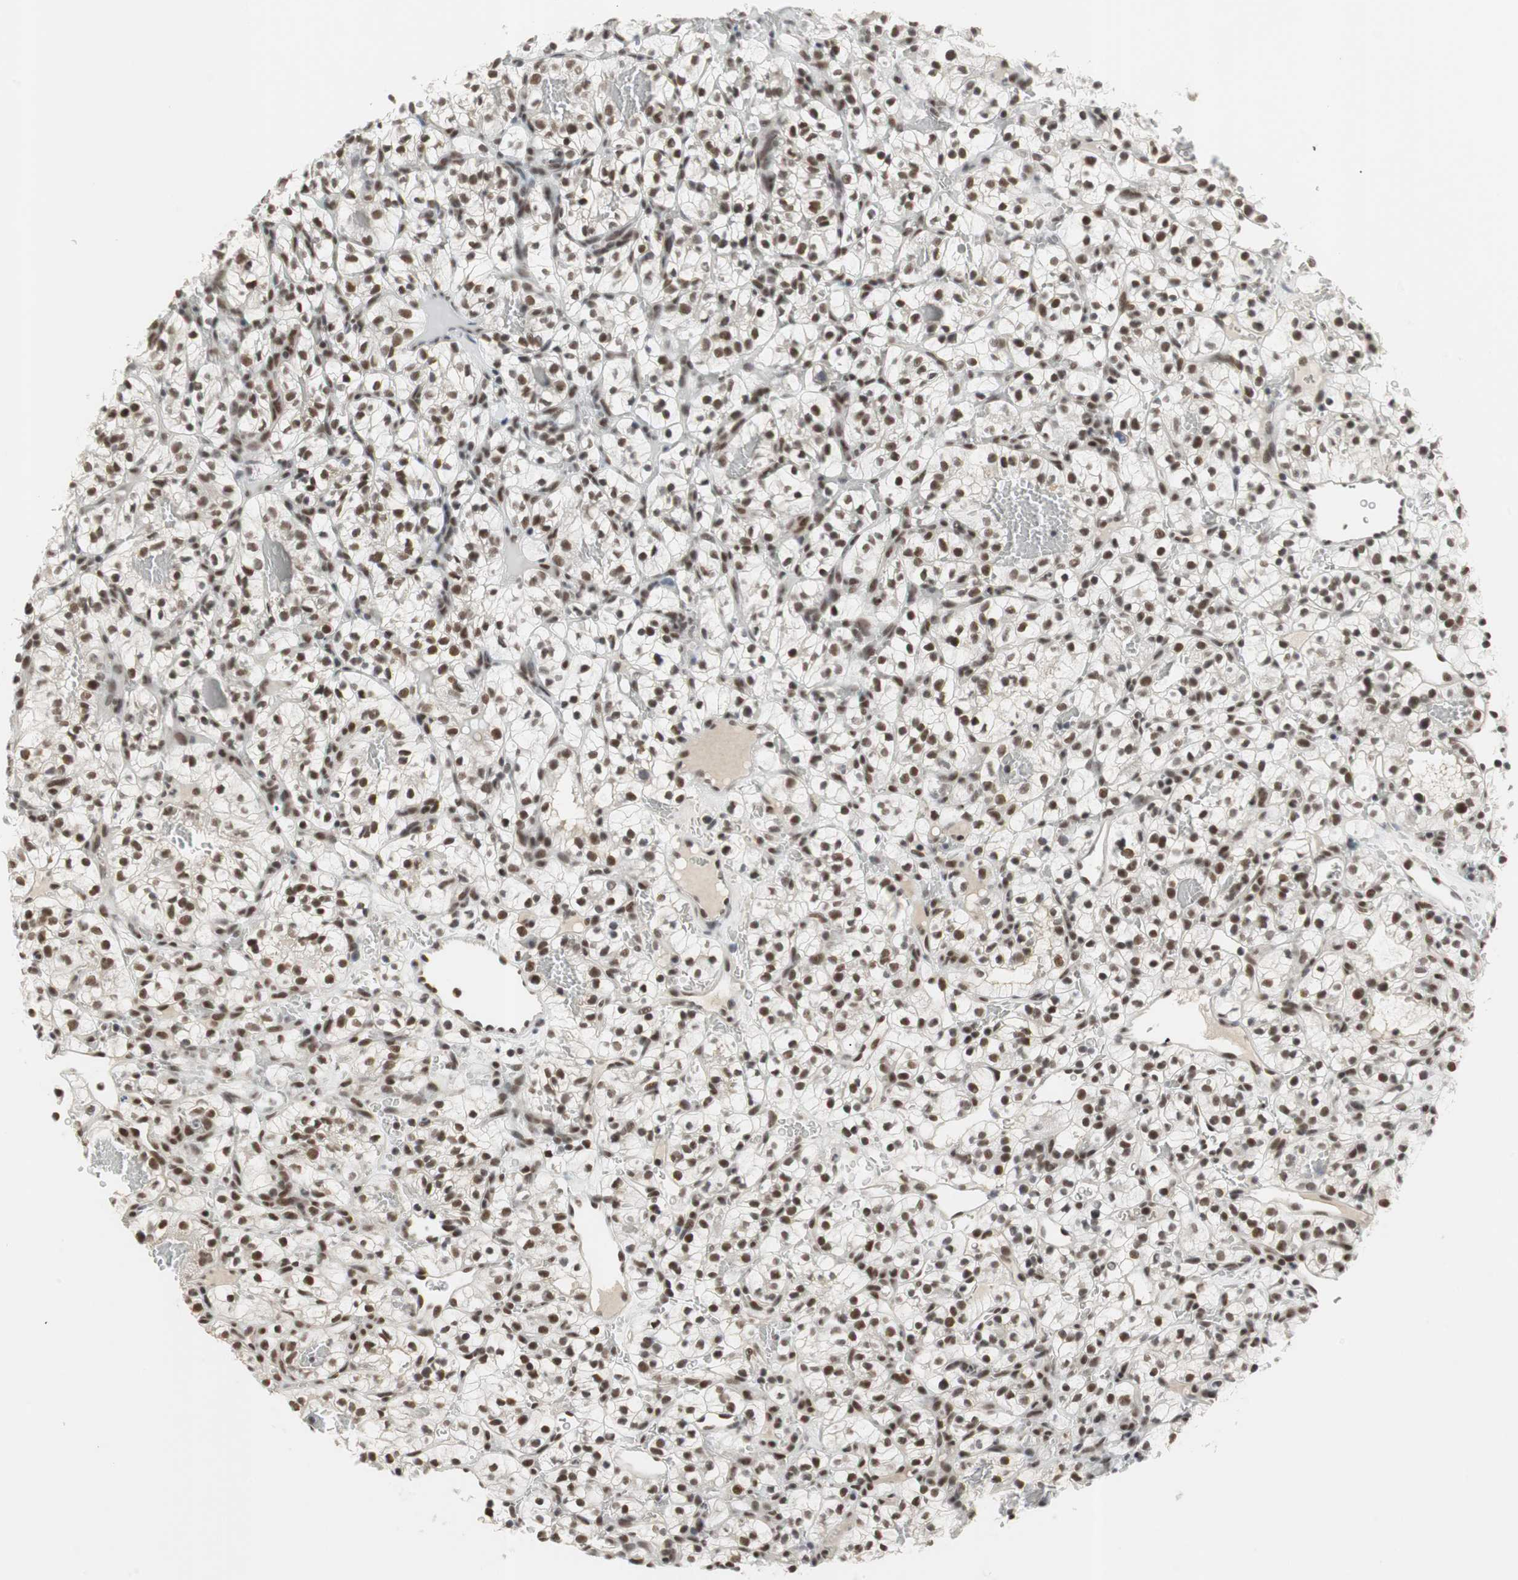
{"staining": {"intensity": "strong", "quantity": ">75%", "location": "nuclear"}, "tissue": "renal cancer", "cell_type": "Tumor cells", "image_type": "cancer", "snomed": [{"axis": "morphology", "description": "Adenocarcinoma, NOS"}, {"axis": "topography", "description": "Kidney"}], "caption": "Renal adenocarcinoma stained with a brown dye reveals strong nuclear positive staining in approximately >75% of tumor cells.", "gene": "RTF1", "patient": {"sex": "female", "age": 57}}